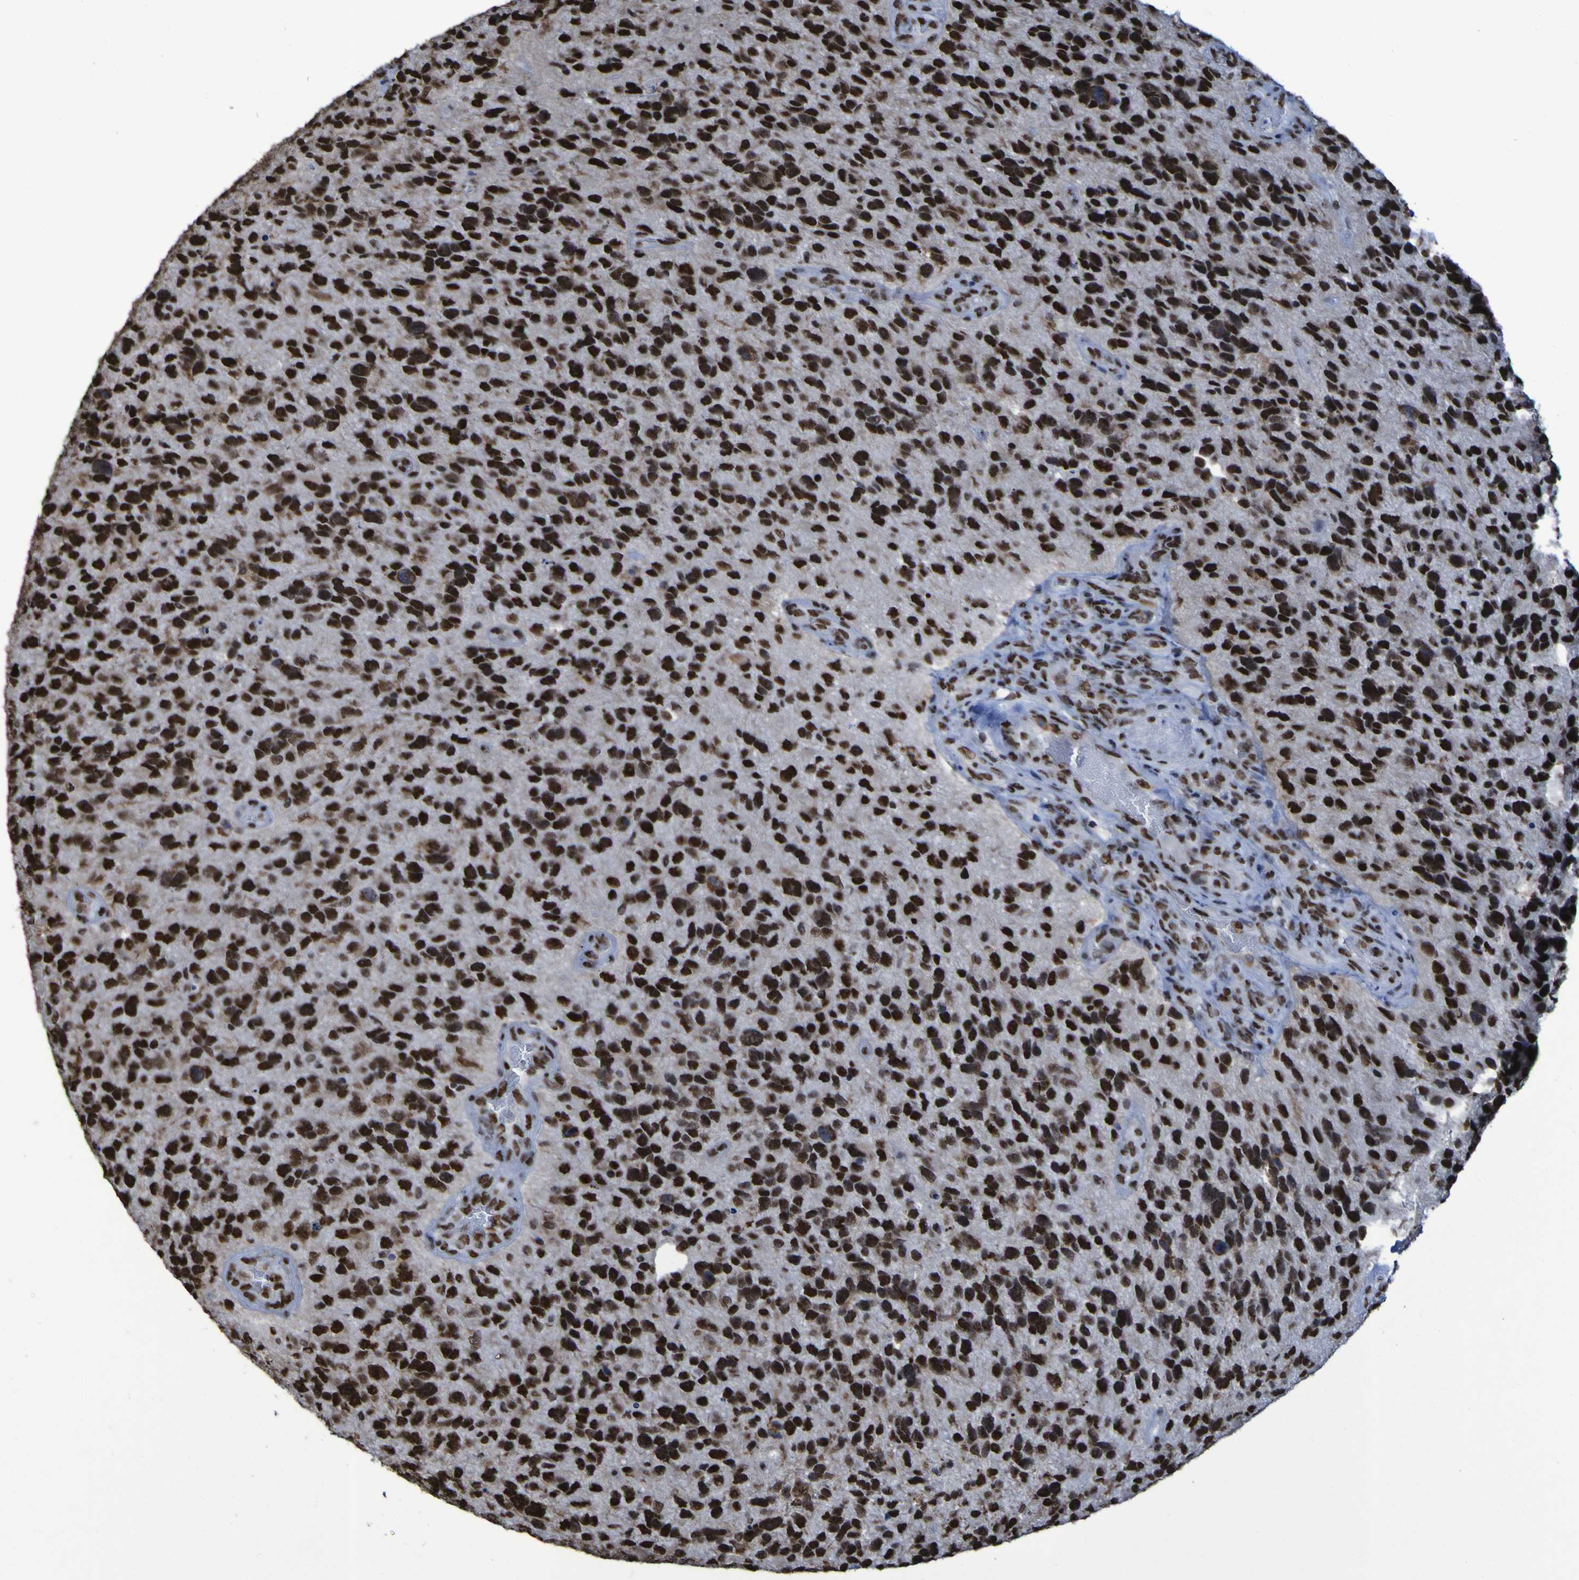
{"staining": {"intensity": "strong", "quantity": ">75%", "location": "nuclear"}, "tissue": "glioma", "cell_type": "Tumor cells", "image_type": "cancer", "snomed": [{"axis": "morphology", "description": "Glioma, malignant, High grade"}, {"axis": "topography", "description": "Brain"}], "caption": "Human malignant high-grade glioma stained with a brown dye displays strong nuclear positive expression in about >75% of tumor cells.", "gene": "HNRNPR", "patient": {"sex": "female", "age": 58}}